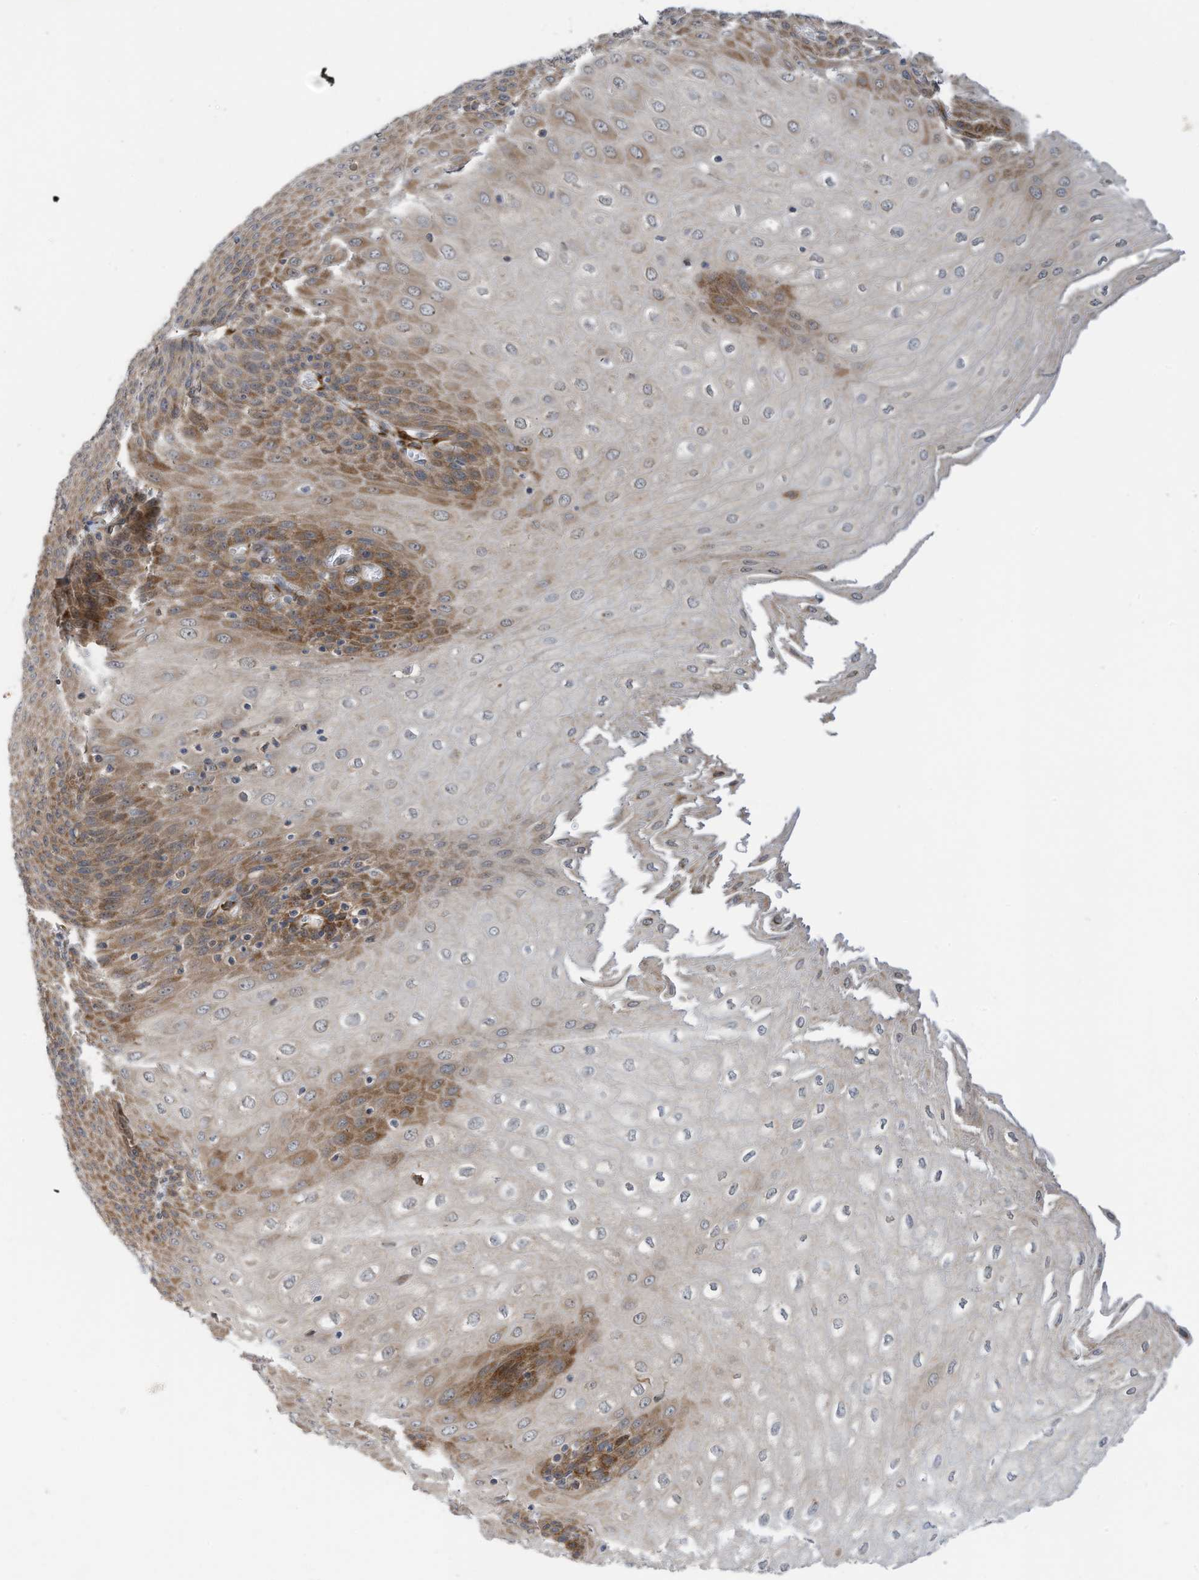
{"staining": {"intensity": "moderate", "quantity": ">75%", "location": "cytoplasmic/membranous"}, "tissue": "esophagus", "cell_type": "Squamous epithelial cells", "image_type": "normal", "snomed": [{"axis": "morphology", "description": "Normal tissue, NOS"}, {"axis": "topography", "description": "Esophagus"}], "caption": "Immunohistochemical staining of normal human esophagus reveals >75% levels of moderate cytoplasmic/membranous protein positivity in about >75% of squamous epithelial cells.", "gene": "ZBTB45", "patient": {"sex": "male", "age": 60}}